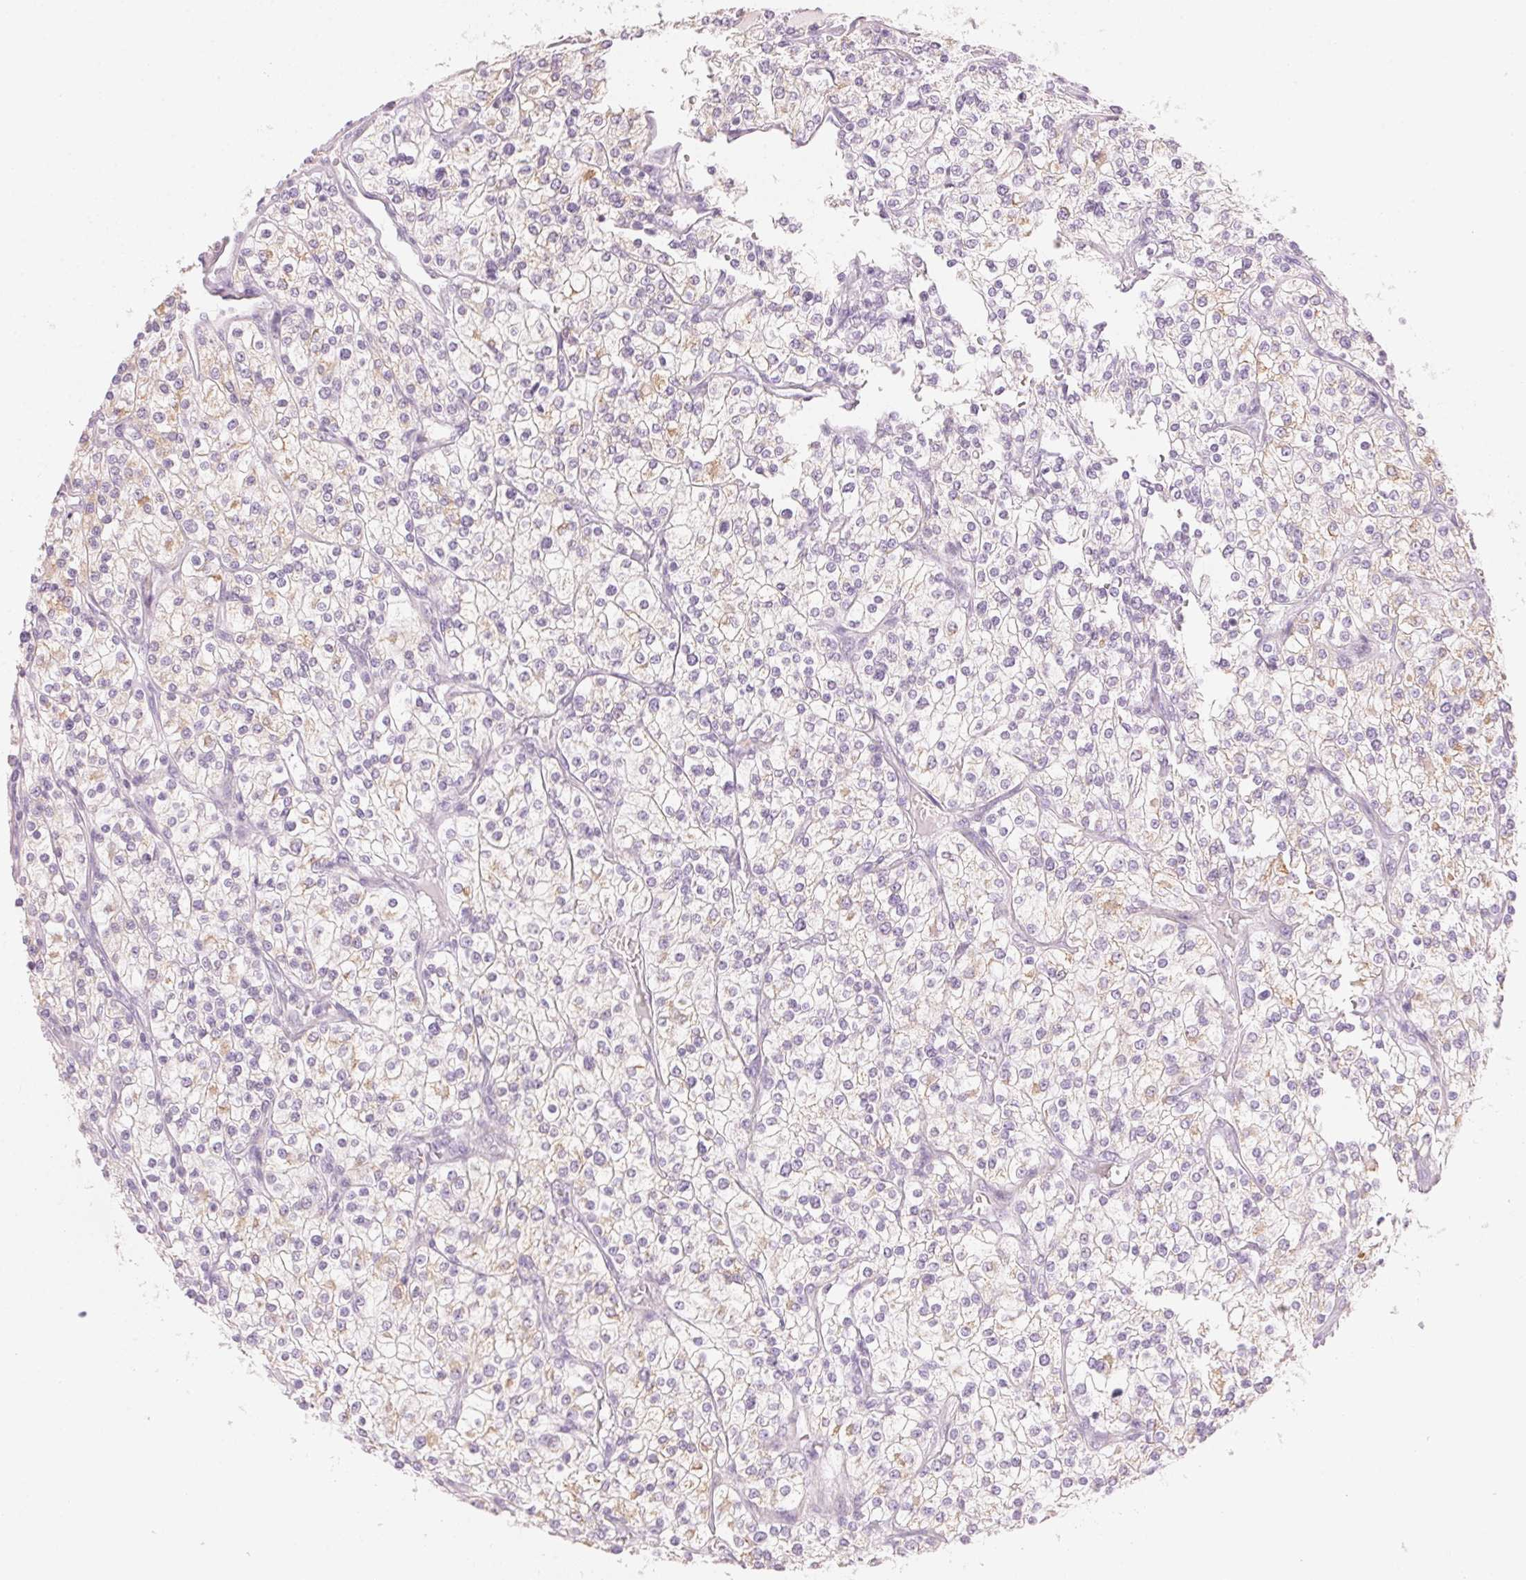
{"staining": {"intensity": "weak", "quantity": "25%-75%", "location": "cytoplasmic/membranous"}, "tissue": "renal cancer", "cell_type": "Tumor cells", "image_type": "cancer", "snomed": [{"axis": "morphology", "description": "Adenocarcinoma, NOS"}, {"axis": "topography", "description": "Kidney"}], "caption": "Protein staining of adenocarcinoma (renal) tissue reveals weak cytoplasmic/membranous expression in about 25%-75% of tumor cells. (DAB (3,3'-diaminobenzidine) IHC with brightfield microscopy, high magnification).", "gene": "HOXB13", "patient": {"sex": "male", "age": 80}}